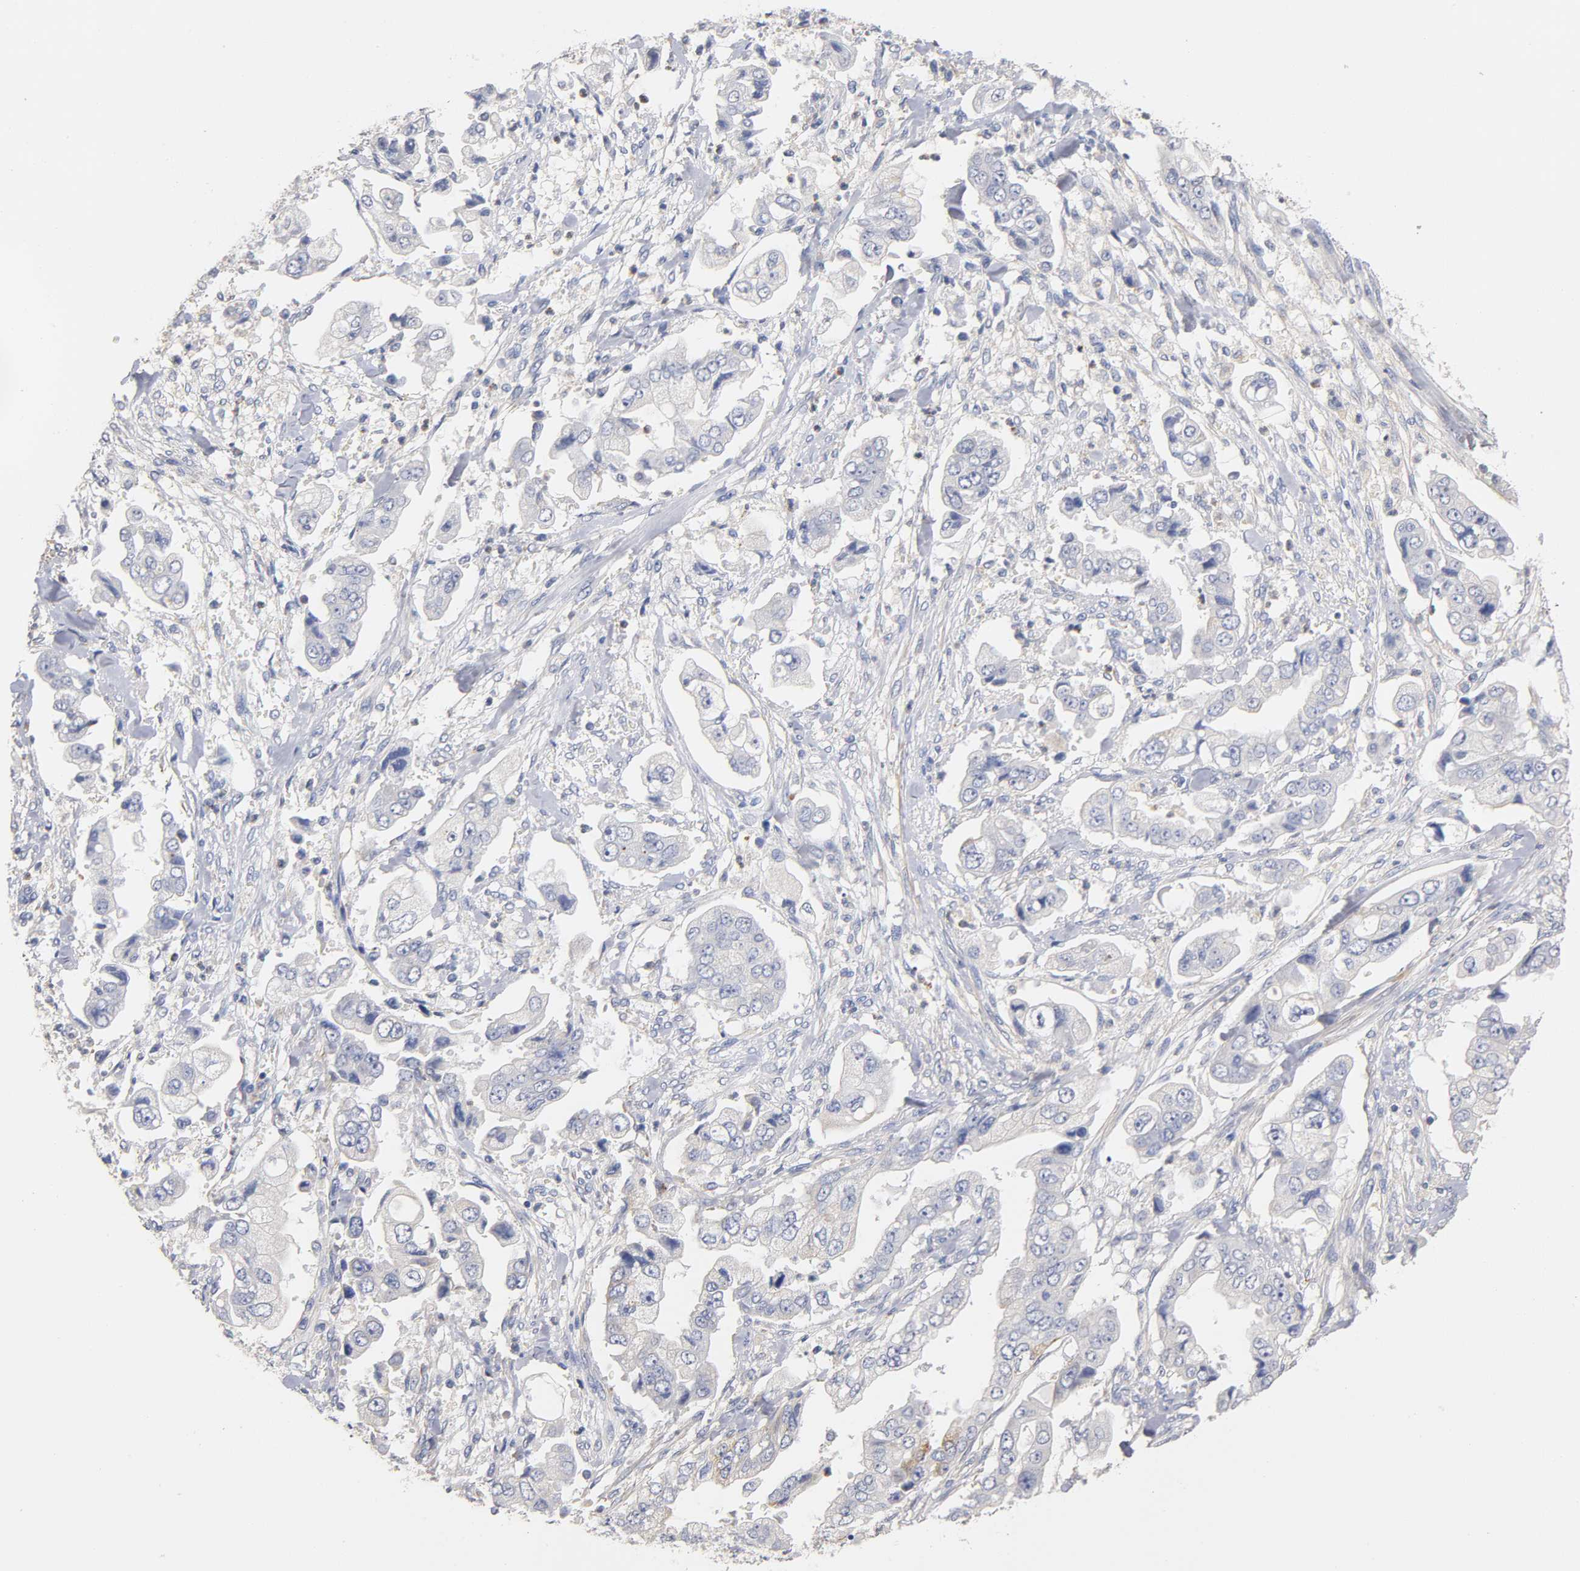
{"staining": {"intensity": "negative", "quantity": "none", "location": "none"}, "tissue": "stomach cancer", "cell_type": "Tumor cells", "image_type": "cancer", "snomed": [{"axis": "morphology", "description": "Adenocarcinoma, NOS"}, {"axis": "topography", "description": "Stomach"}], "caption": "An image of human stomach cancer is negative for staining in tumor cells. (DAB (3,3'-diaminobenzidine) immunohistochemistry, high magnification).", "gene": "SEMA5A", "patient": {"sex": "male", "age": 62}}